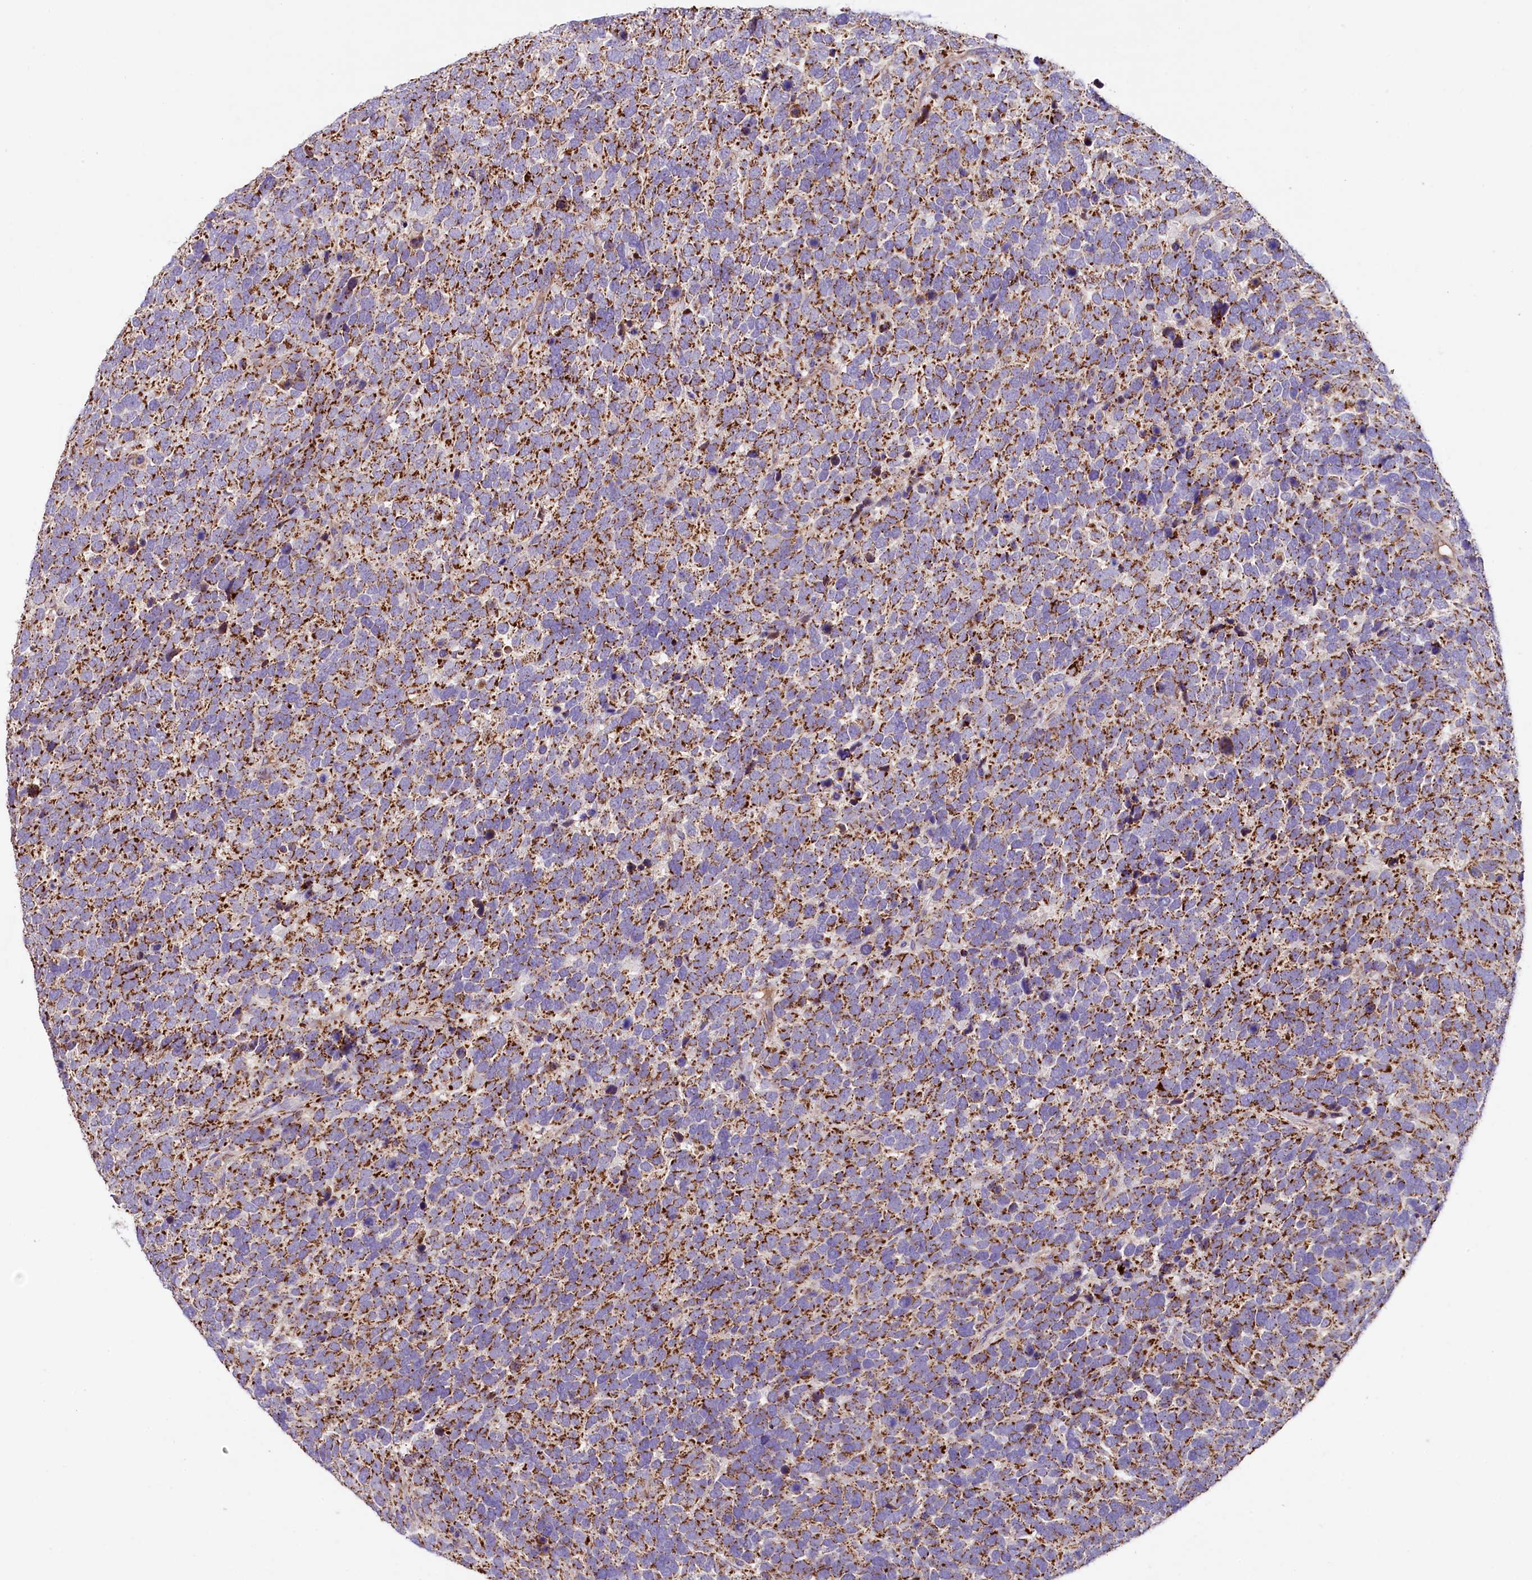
{"staining": {"intensity": "moderate", "quantity": ">75%", "location": "cytoplasmic/membranous"}, "tissue": "urothelial cancer", "cell_type": "Tumor cells", "image_type": "cancer", "snomed": [{"axis": "morphology", "description": "Urothelial carcinoma, High grade"}, {"axis": "topography", "description": "Urinary bladder"}], "caption": "There is medium levels of moderate cytoplasmic/membranous staining in tumor cells of urothelial cancer, as demonstrated by immunohistochemical staining (brown color).", "gene": "PMPCB", "patient": {"sex": "female", "age": 82}}